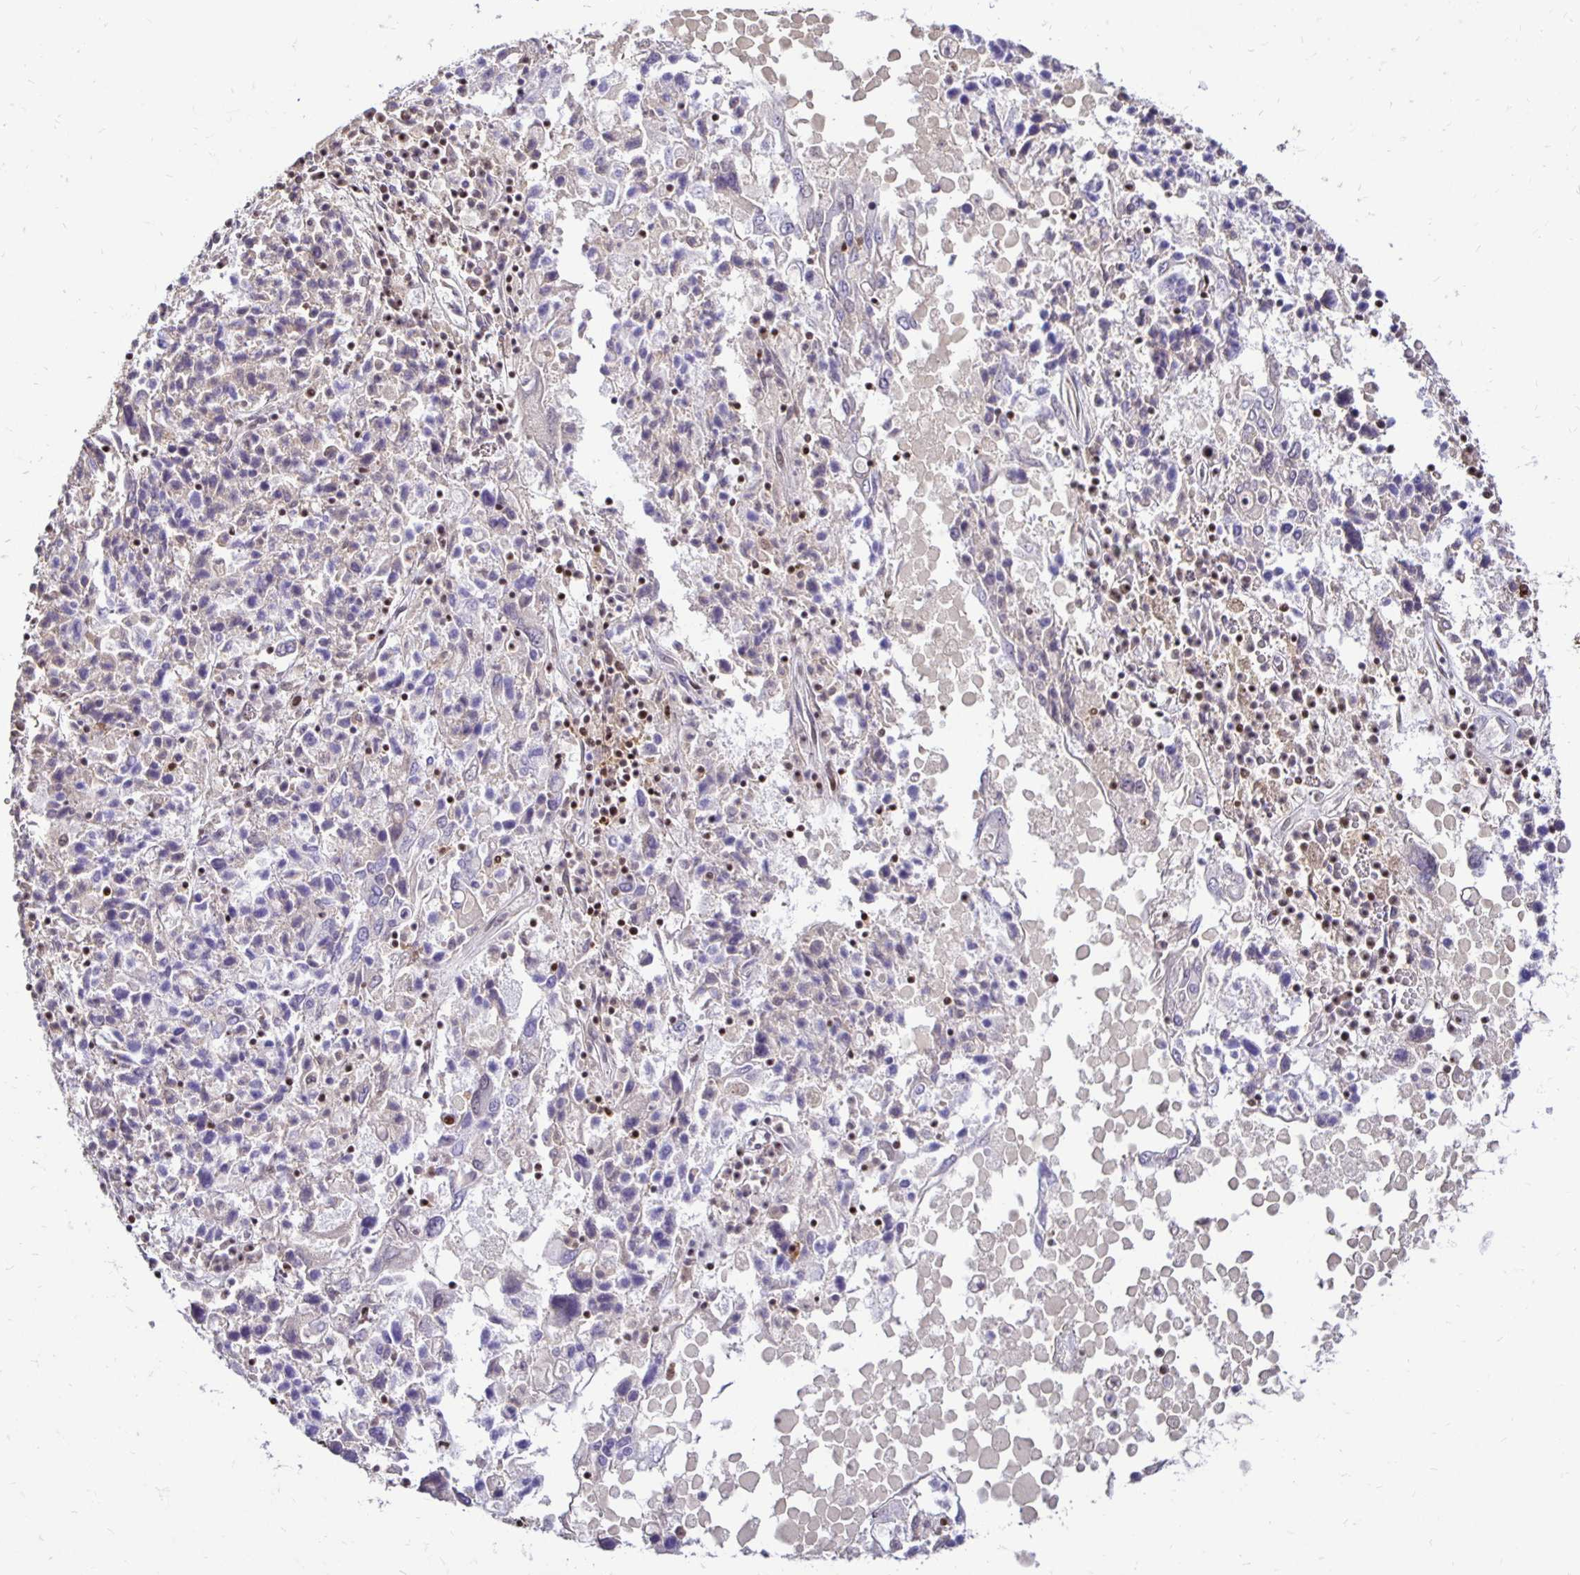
{"staining": {"intensity": "negative", "quantity": "none", "location": "none"}, "tissue": "ovarian cancer", "cell_type": "Tumor cells", "image_type": "cancer", "snomed": [{"axis": "morphology", "description": "Carcinoma, endometroid"}, {"axis": "topography", "description": "Ovary"}], "caption": "Micrograph shows no protein positivity in tumor cells of ovarian endometroid carcinoma tissue. (DAB immunohistochemistry with hematoxylin counter stain).", "gene": "ZNF579", "patient": {"sex": "female", "age": 62}}